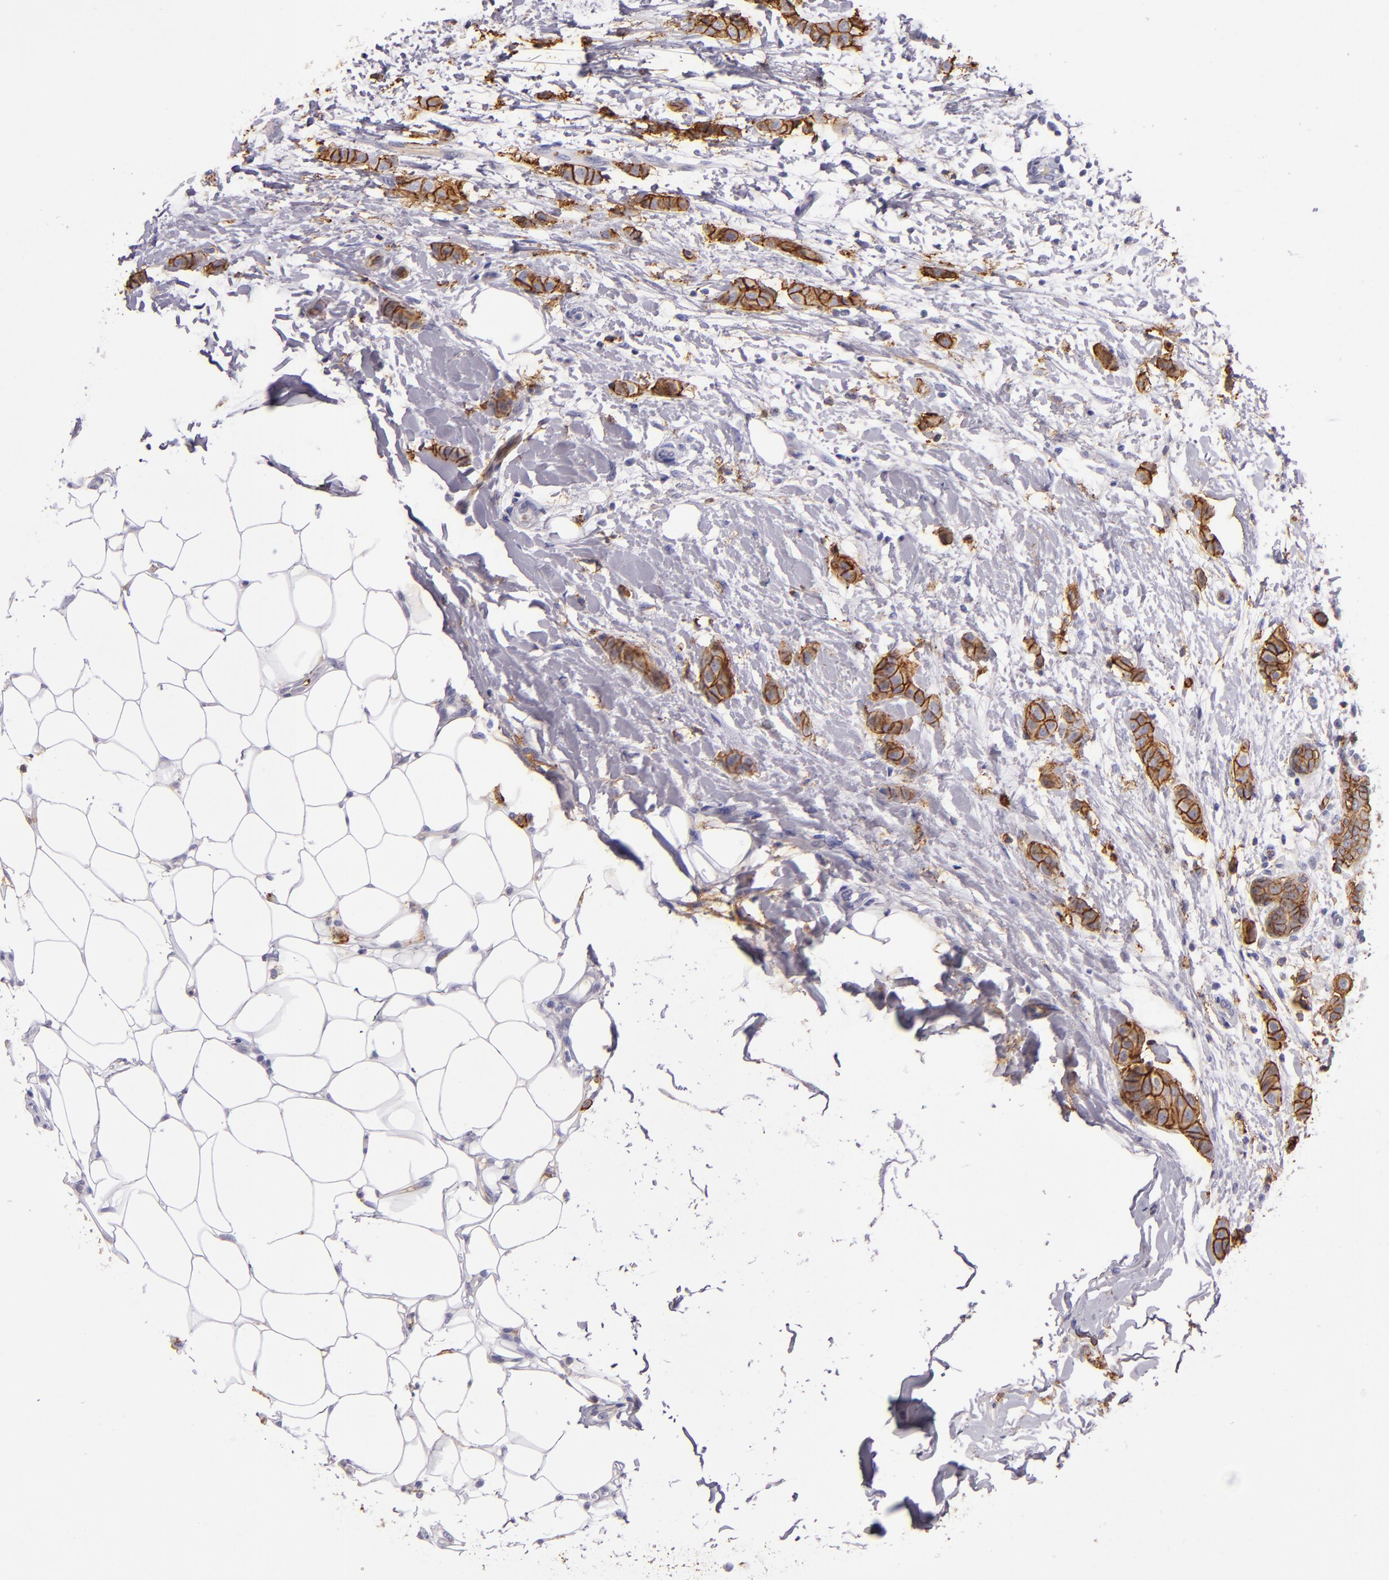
{"staining": {"intensity": "strong", "quantity": ">75%", "location": "cytoplasmic/membranous"}, "tissue": "breast cancer", "cell_type": "Tumor cells", "image_type": "cancer", "snomed": [{"axis": "morphology", "description": "Lobular carcinoma"}, {"axis": "topography", "description": "Breast"}], "caption": "Breast cancer (lobular carcinoma) stained with DAB immunohistochemistry demonstrates high levels of strong cytoplasmic/membranous positivity in approximately >75% of tumor cells.", "gene": "CD9", "patient": {"sex": "female", "age": 55}}